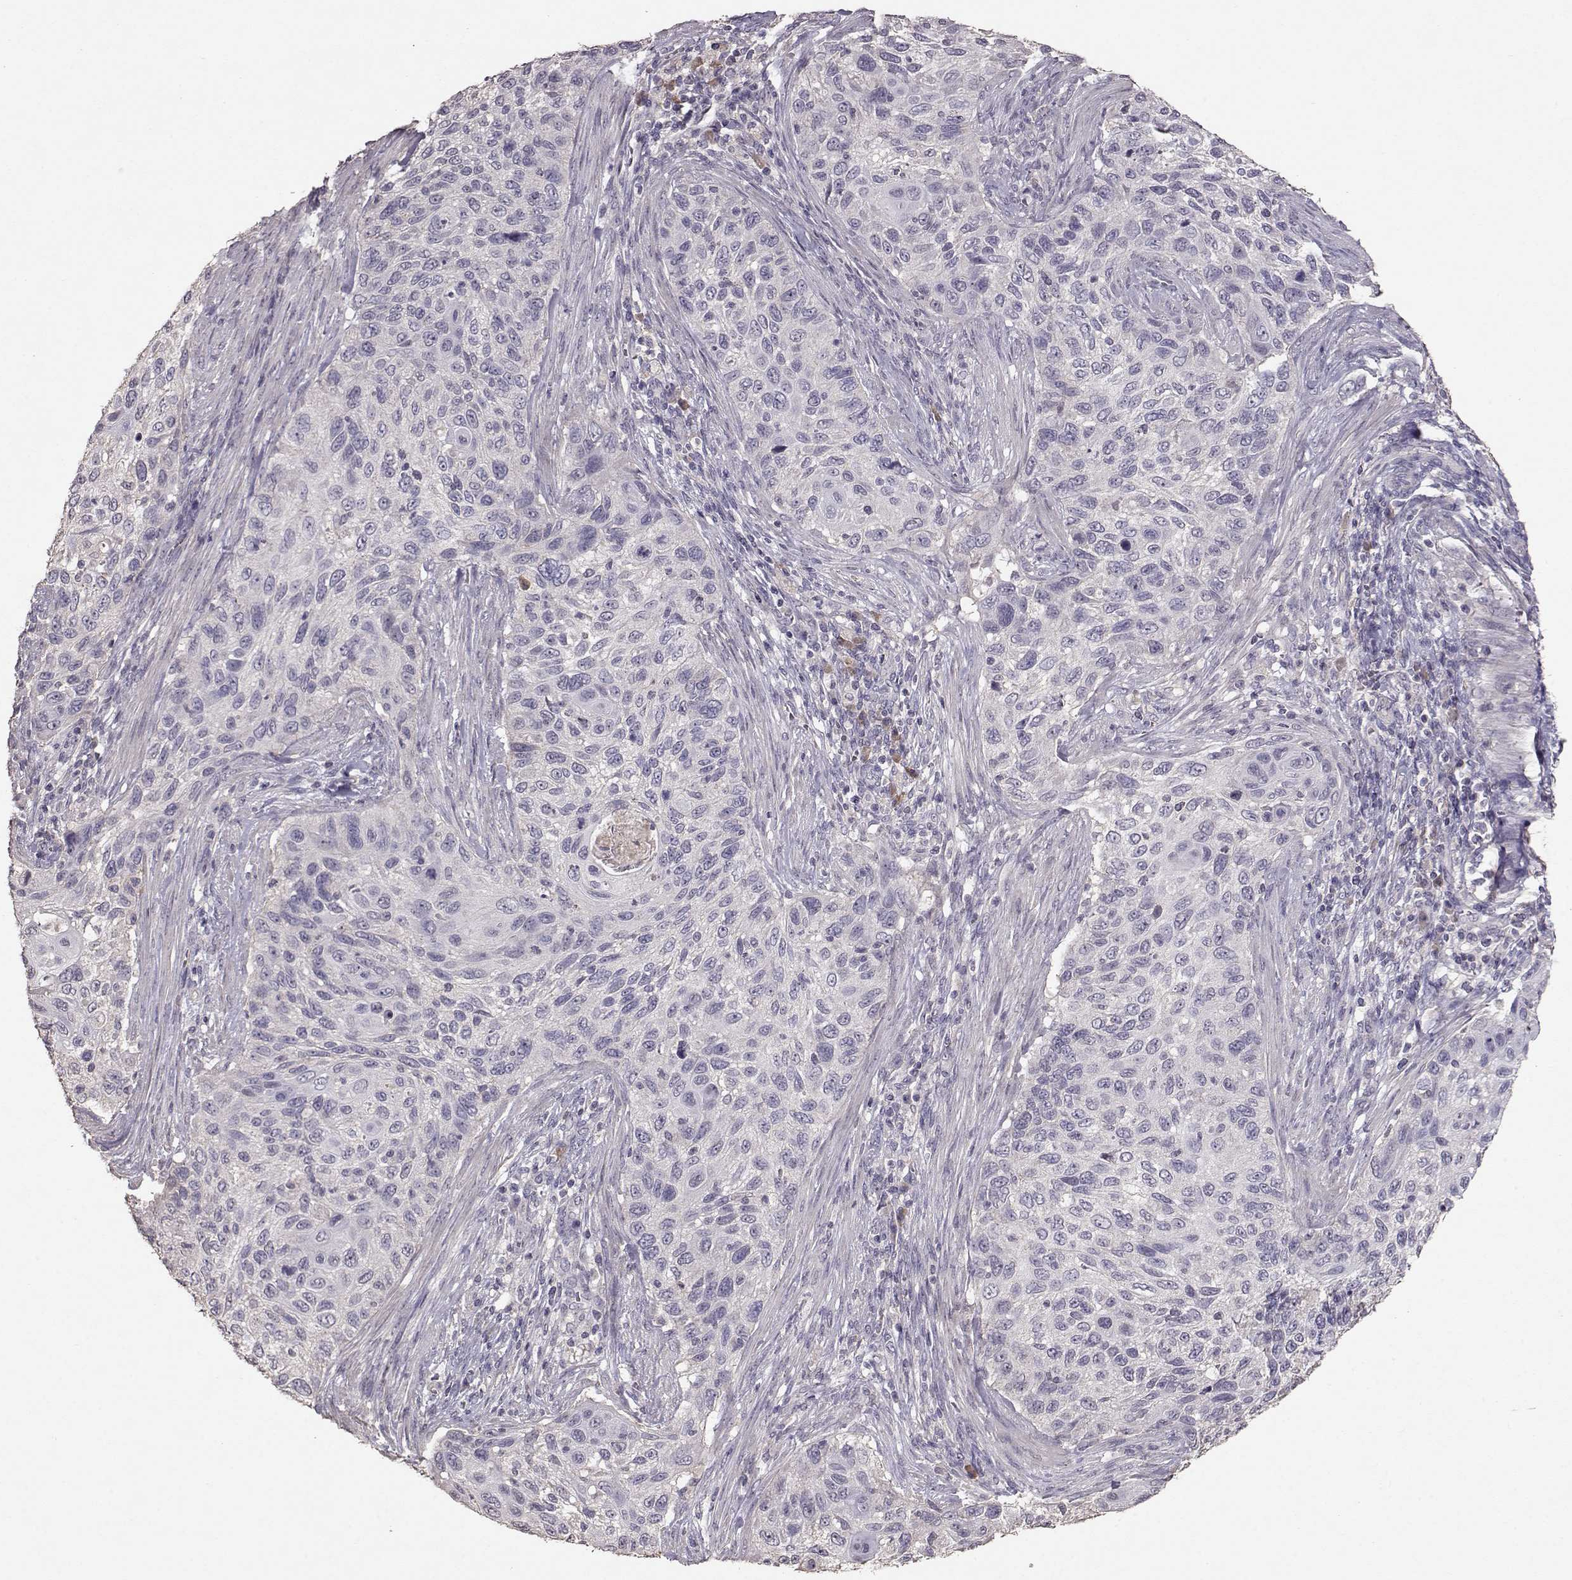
{"staining": {"intensity": "negative", "quantity": "none", "location": "none"}, "tissue": "cervical cancer", "cell_type": "Tumor cells", "image_type": "cancer", "snomed": [{"axis": "morphology", "description": "Squamous cell carcinoma, NOS"}, {"axis": "topography", "description": "Cervix"}], "caption": "IHC of human cervical cancer (squamous cell carcinoma) displays no positivity in tumor cells.", "gene": "PMCH", "patient": {"sex": "female", "age": 70}}